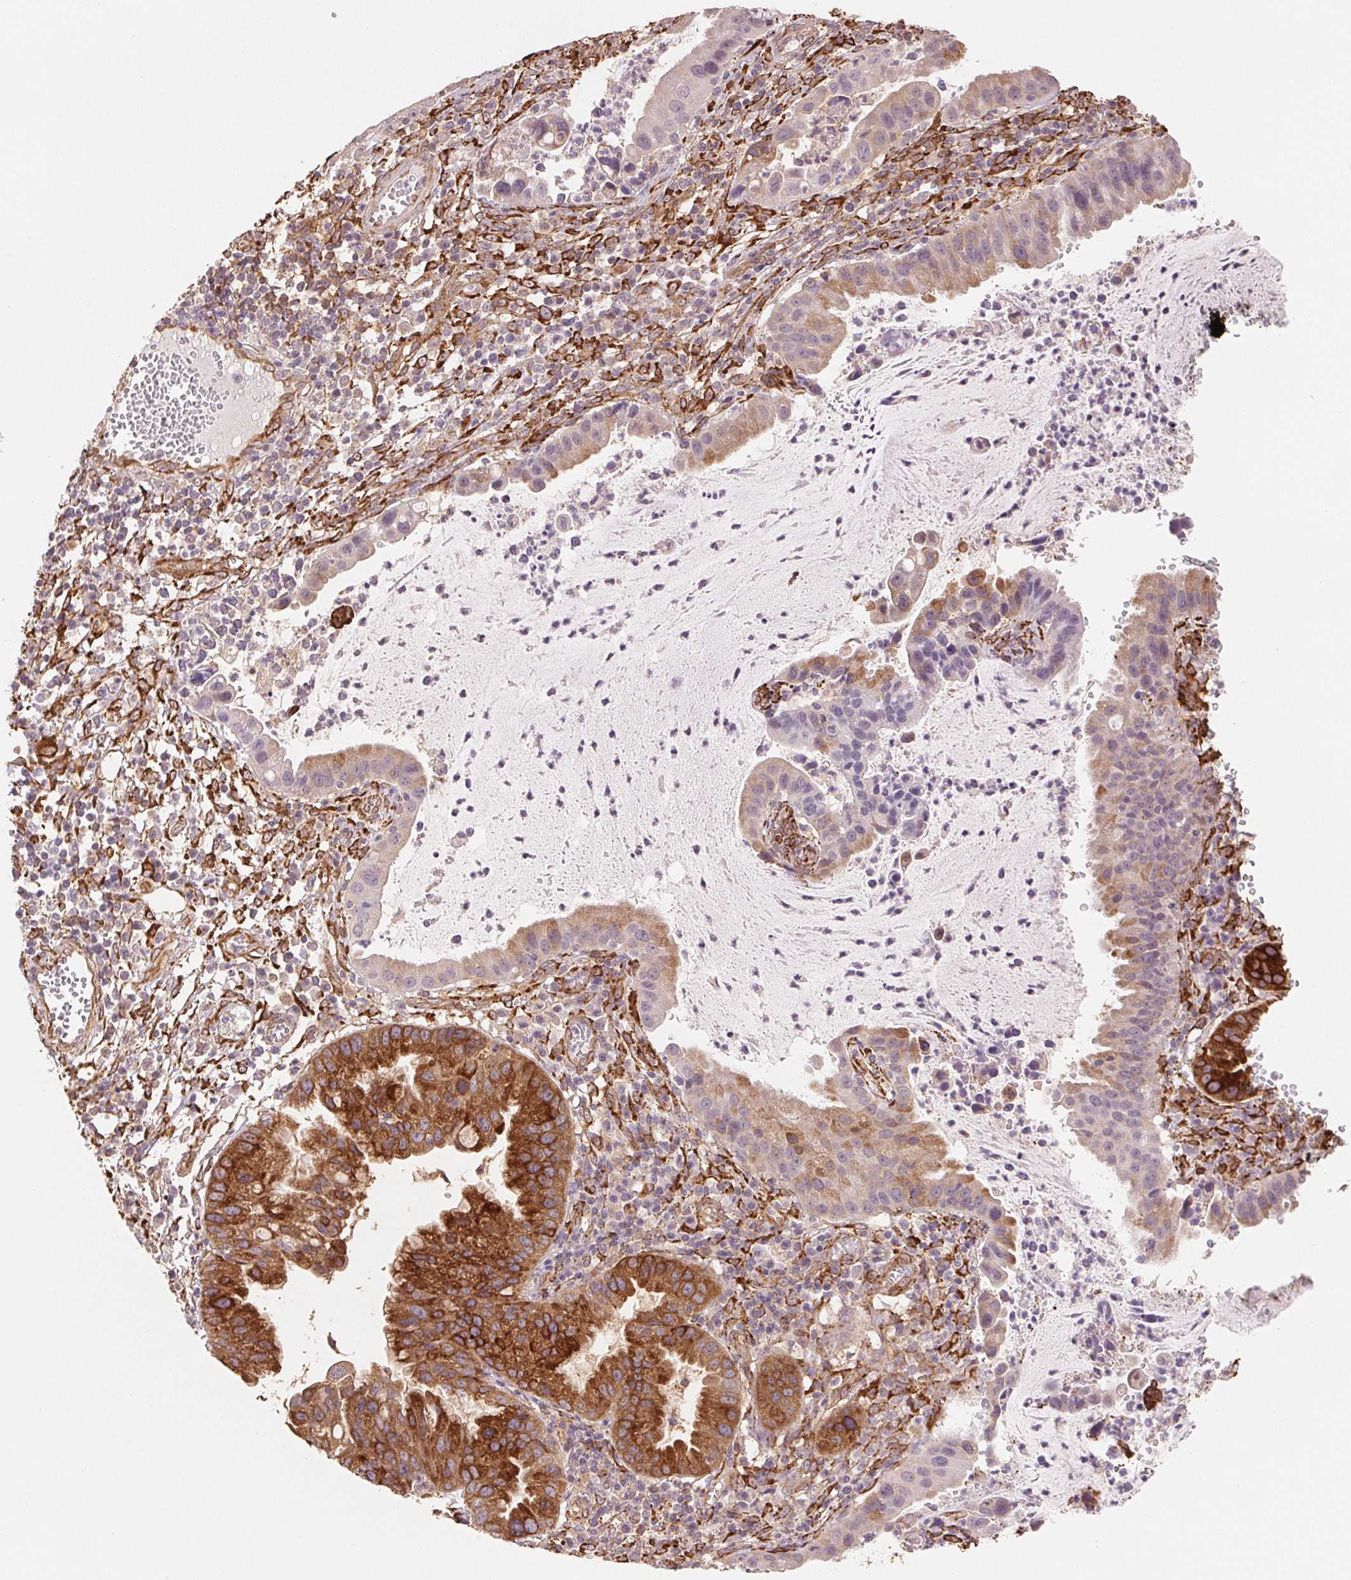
{"staining": {"intensity": "strong", "quantity": "25%-75%", "location": "cytoplasmic/membranous"}, "tissue": "cervical cancer", "cell_type": "Tumor cells", "image_type": "cancer", "snomed": [{"axis": "morphology", "description": "Adenocarcinoma, NOS"}, {"axis": "topography", "description": "Cervix"}], "caption": "Strong cytoplasmic/membranous protein expression is seen in about 25%-75% of tumor cells in cervical cancer.", "gene": "FKBP10", "patient": {"sex": "female", "age": 34}}